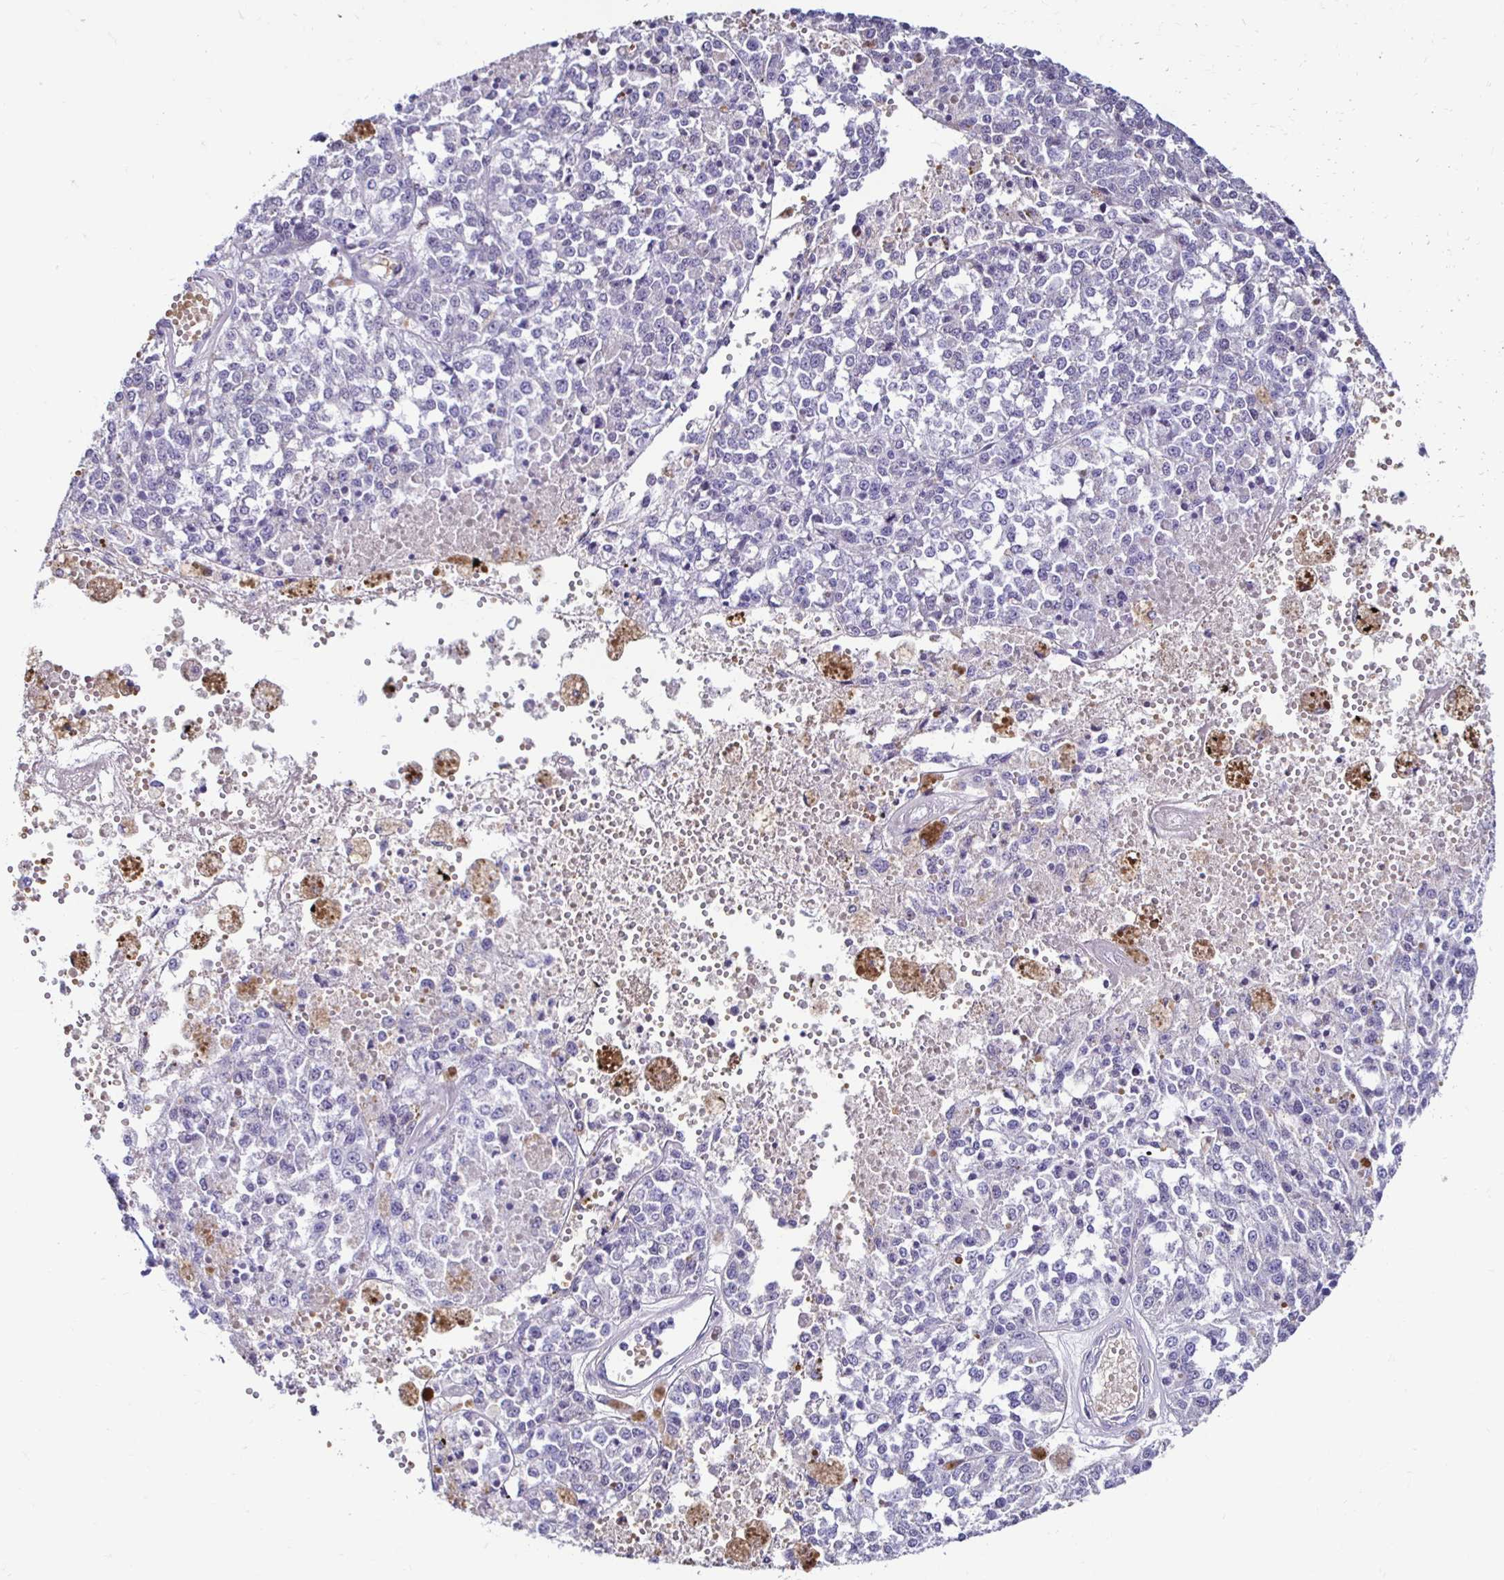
{"staining": {"intensity": "negative", "quantity": "none", "location": "none"}, "tissue": "melanoma", "cell_type": "Tumor cells", "image_type": "cancer", "snomed": [{"axis": "morphology", "description": "Malignant melanoma, Metastatic site"}, {"axis": "topography", "description": "Lymph node"}], "caption": "The immunohistochemistry image has no significant positivity in tumor cells of malignant melanoma (metastatic site) tissue.", "gene": "RHBDL3", "patient": {"sex": "female", "age": 64}}